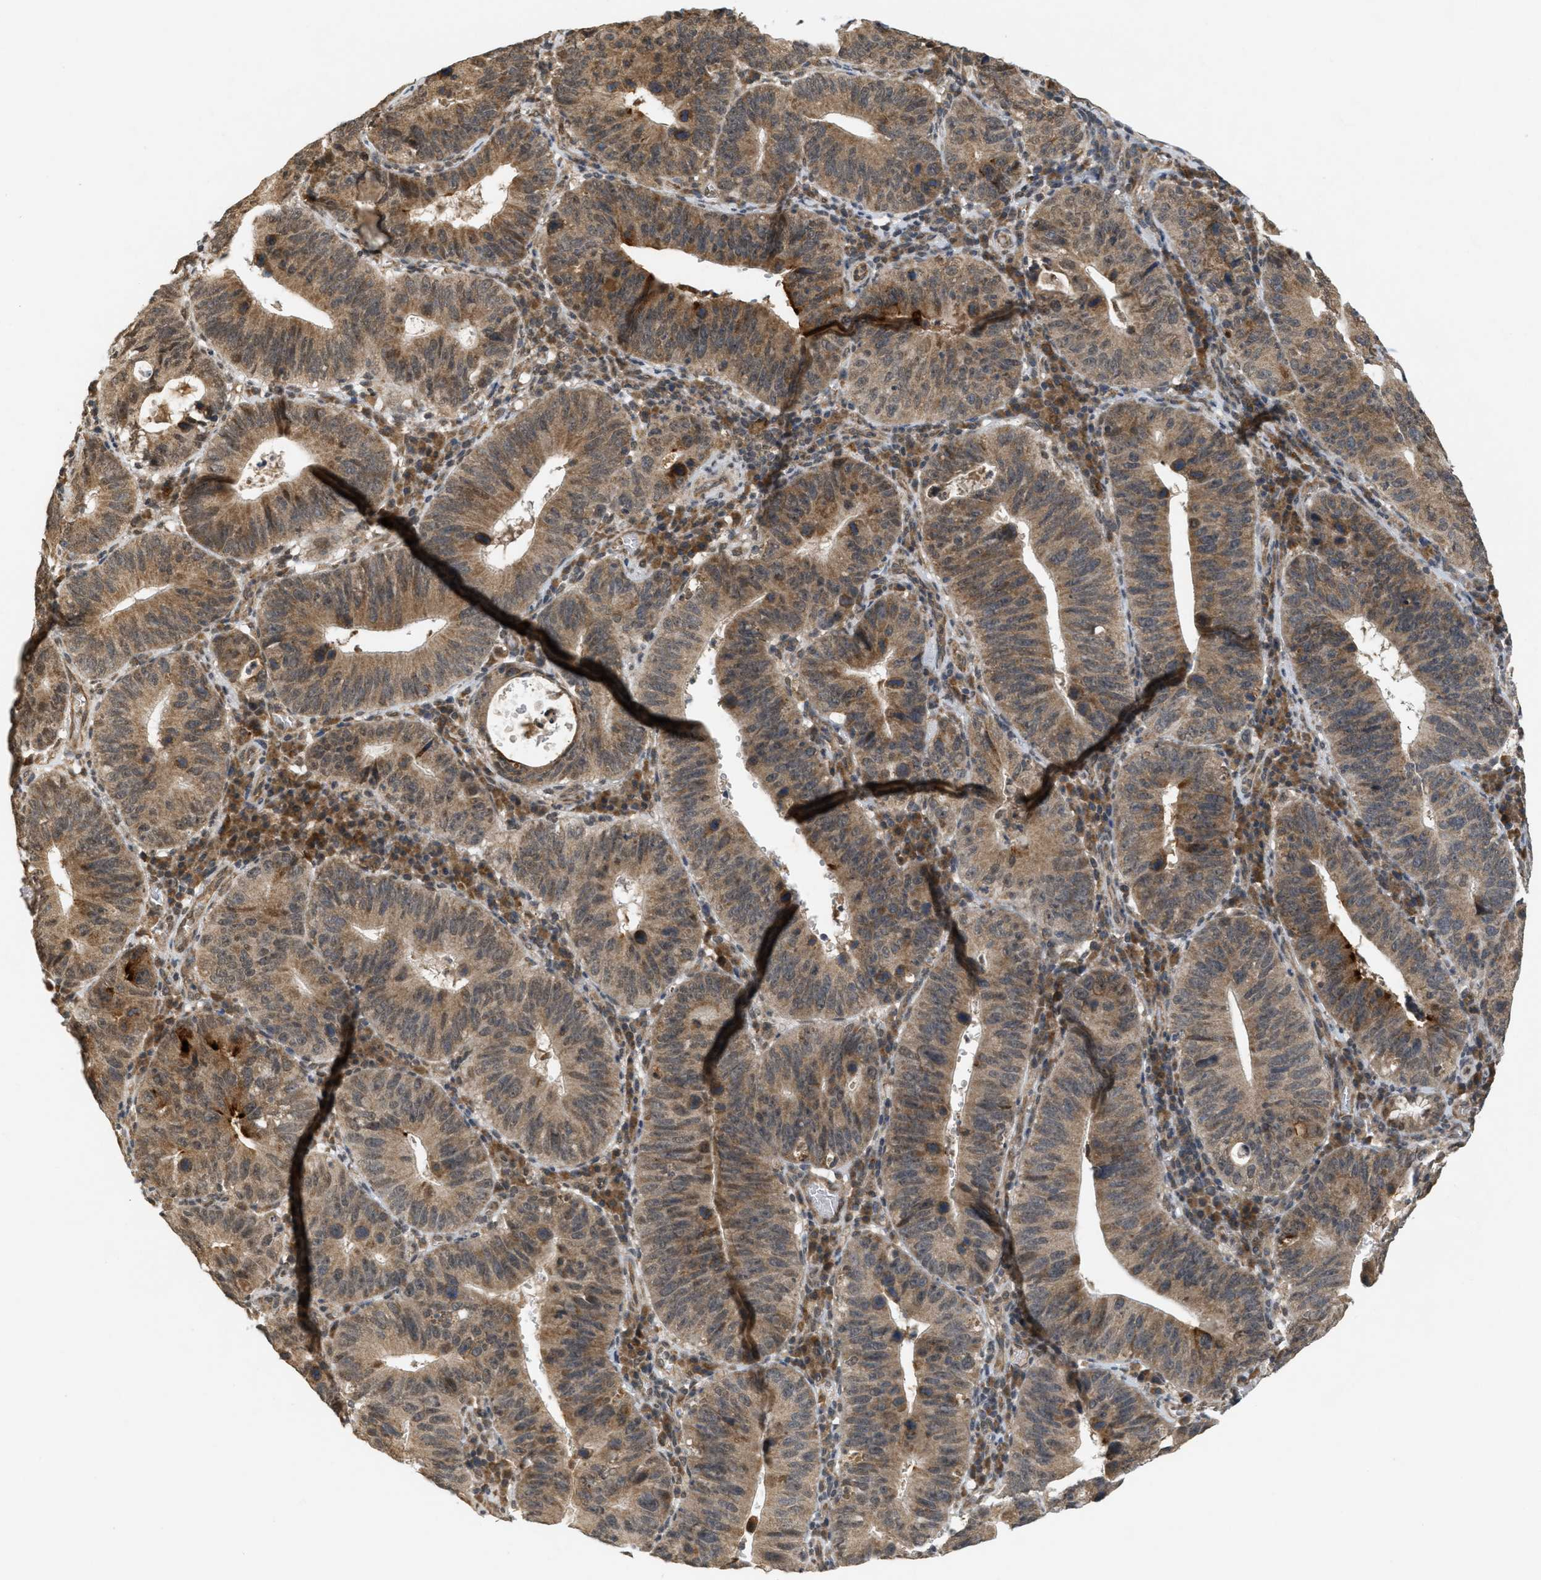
{"staining": {"intensity": "moderate", "quantity": ">75%", "location": "cytoplasmic/membranous"}, "tissue": "stomach cancer", "cell_type": "Tumor cells", "image_type": "cancer", "snomed": [{"axis": "morphology", "description": "Adenocarcinoma, NOS"}, {"axis": "topography", "description": "Stomach"}], "caption": "About >75% of tumor cells in human stomach adenocarcinoma show moderate cytoplasmic/membranous protein positivity as visualized by brown immunohistochemical staining.", "gene": "PRKD1", "patient": {"sex": "male", "age": 59}}